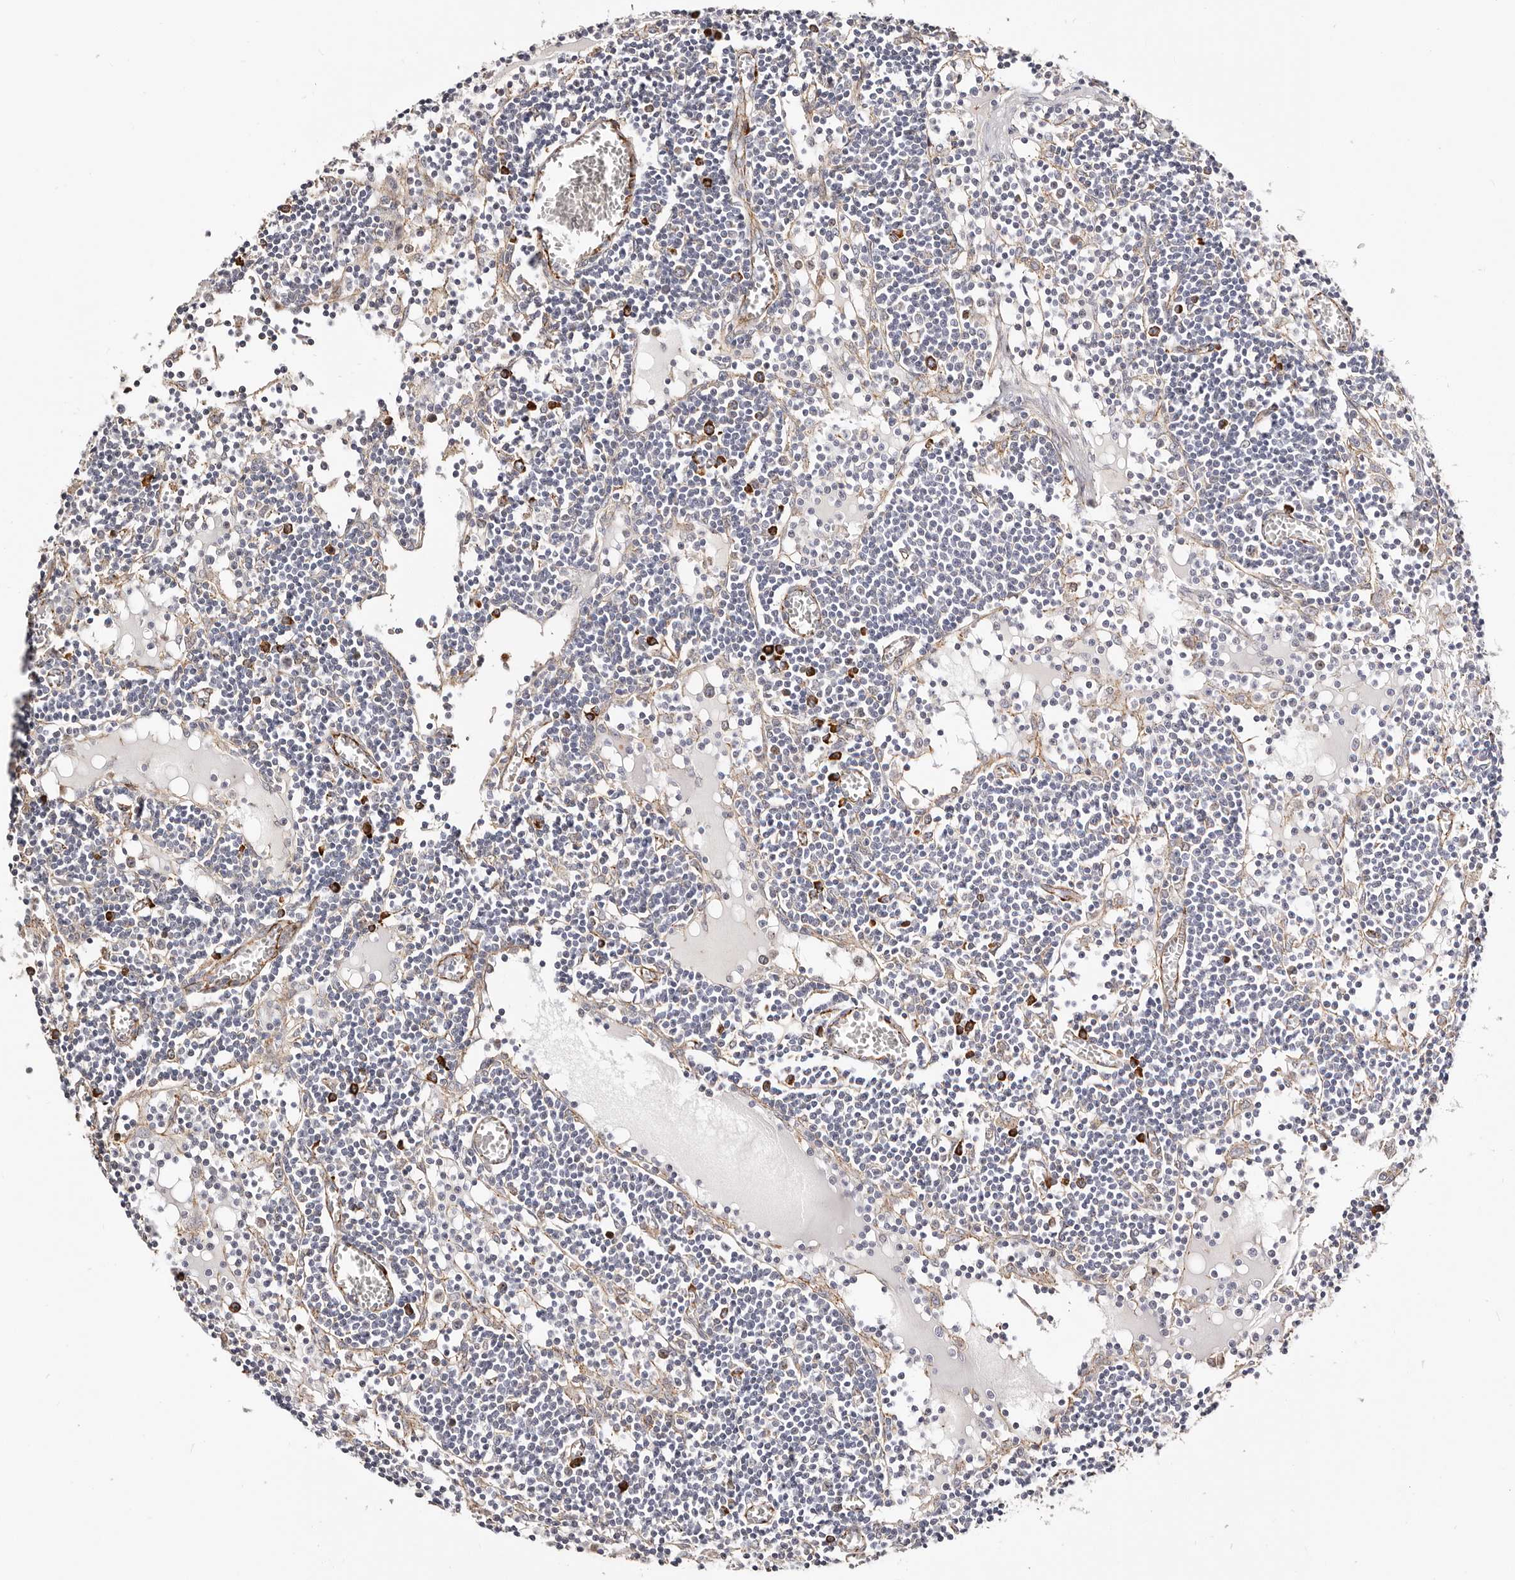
{"staining": {"intensity": "strong", "quantity": "<25%", "location": "cytoplasmic/membranous"}, "tissue": "lymph node", "cell_type": "Germinal center cells", "image_type": "normal", "snomed": [{"axis": "morphology", "description": "Normal tissue, NOS"}, {"axis": "topography", "description": "Lymph node"}], "caption": "Protein analysis of normal lymph node displays strong cytoplasmic/membranous staining in approximately <25% of germinal center cells. (Stains: DAB (3,3'-diaminobenzidine) in brown, nuclei in blue, Microscopy: brightfield microscopy at high magnification).", "gene": "CTNNB1", "patient": {"sex": "female", "age": 11}}